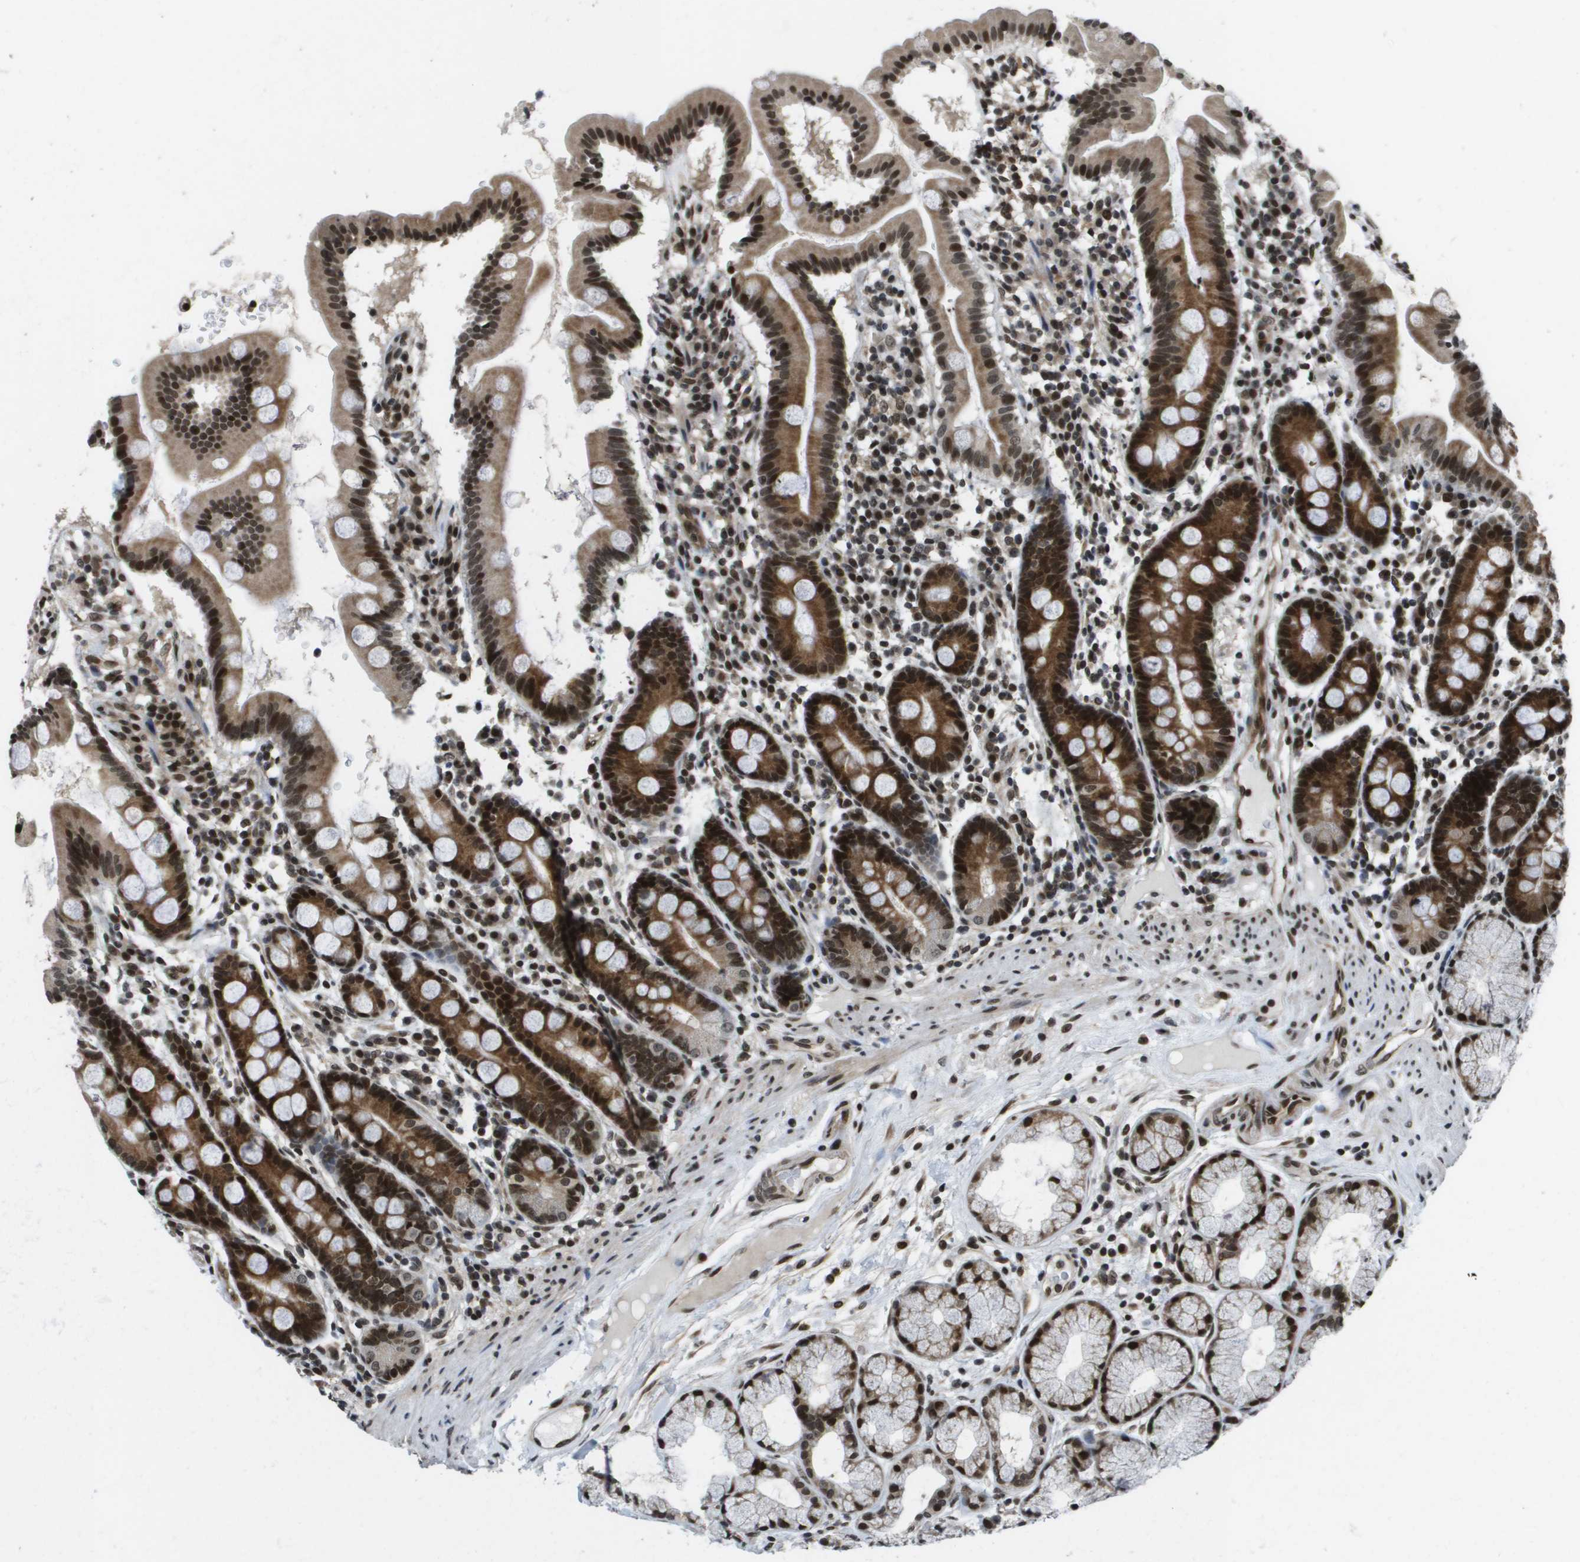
{"staining": {"intensity": "strong", "quantity": ">75%", "location": "cytoplasmic/membranous,nuclear"}, "tissue": "duodenum", "cell_type": "Glandular cells", "image_type": "normal", "snomed": [{"axis": "morphology", "description": "Normal tissue, NOS"}, {"axis": "topography", "description": "Duodenum"}], "caption": "Glandular cells demonstrate high levels of strong cytoplasmic/membranous,nuclear expression in approximately >75% of cells in unremarkable human duodenum.", "gene": "RECQL4", "patient": {"sex": "male", "age": 50}}